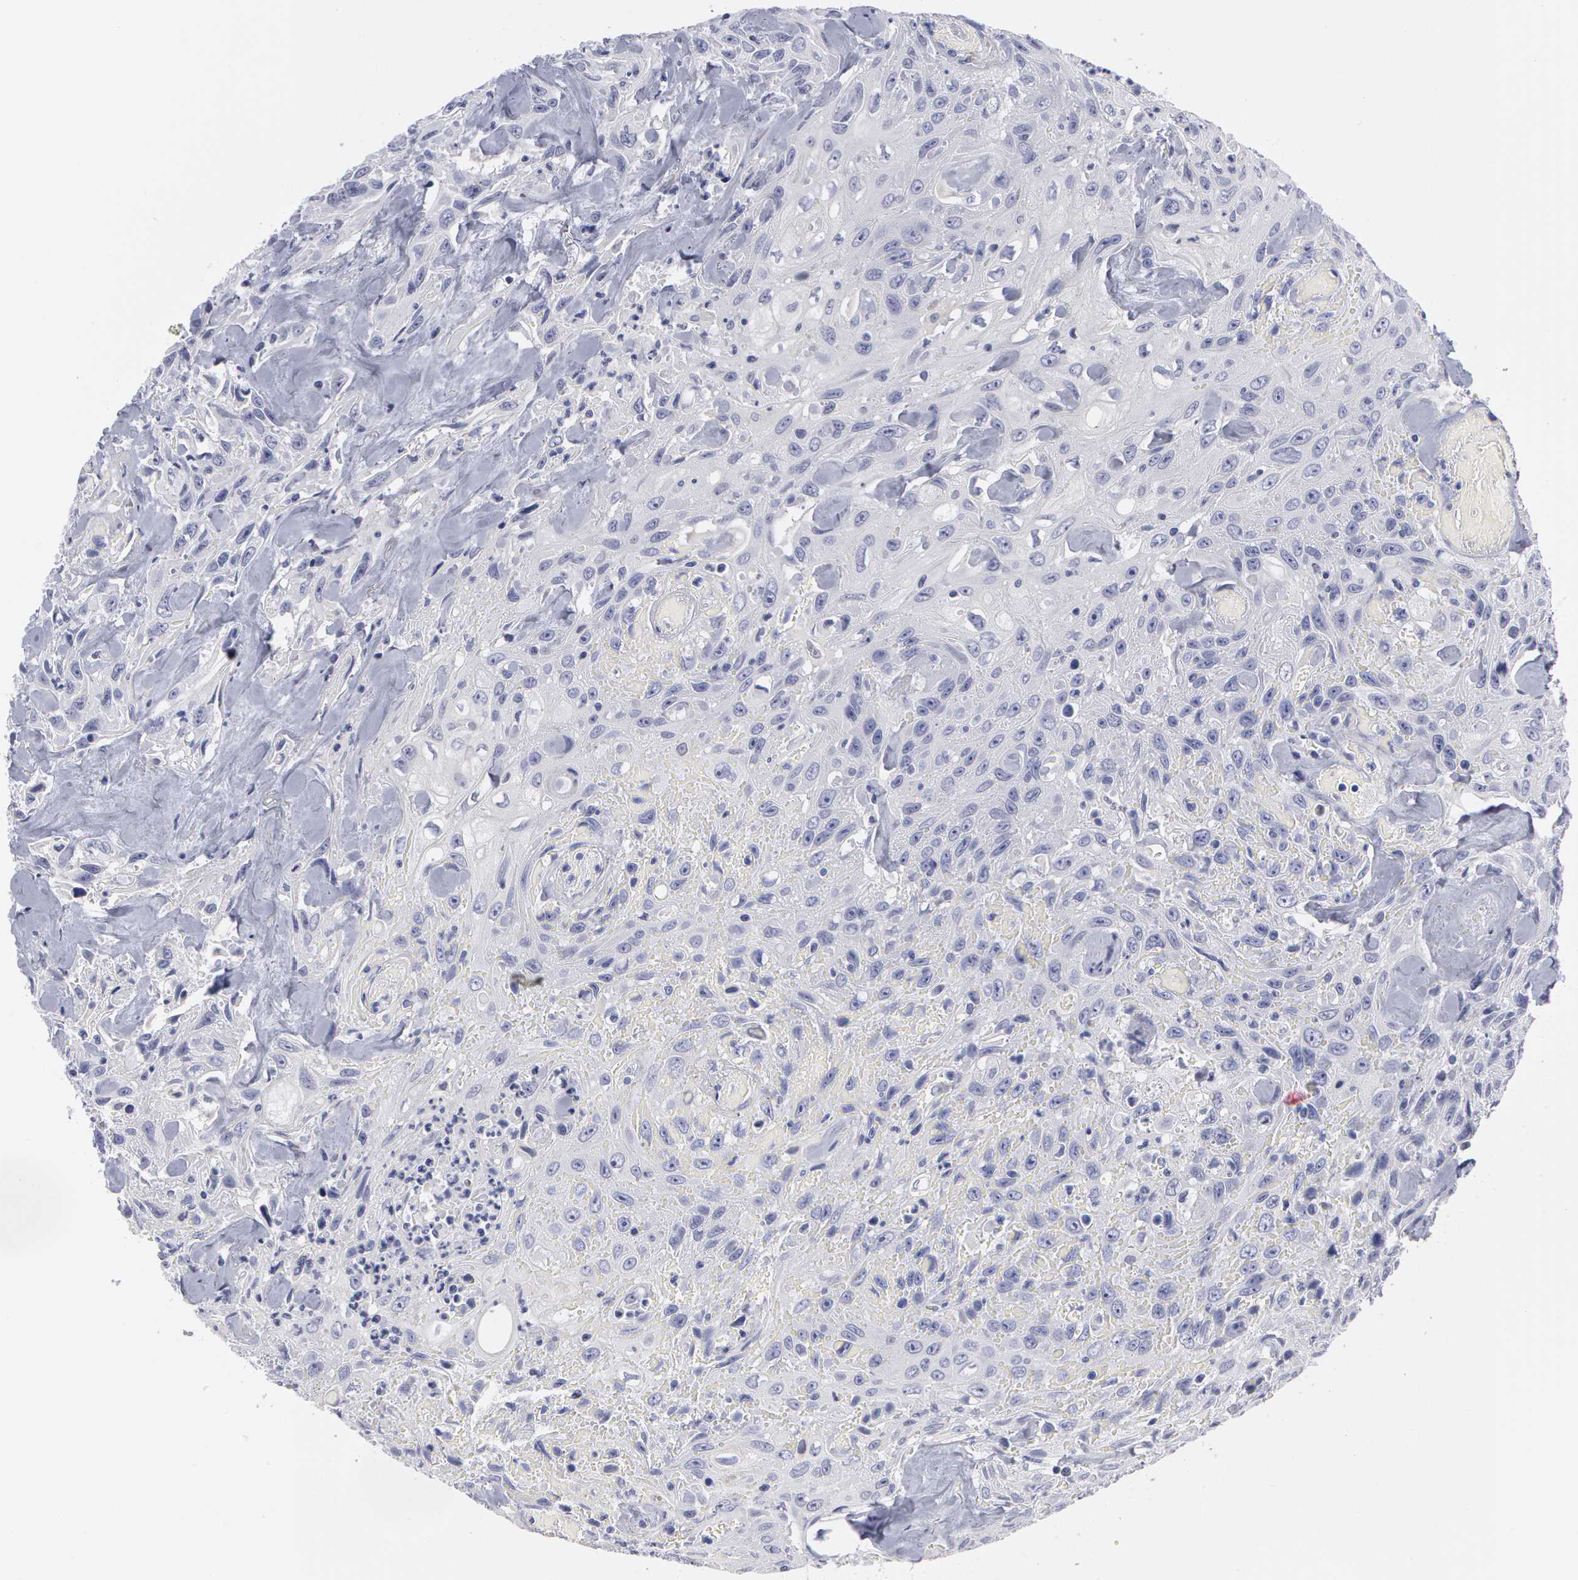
{"staining": {"intensity": "negative", "quantity": "none", "location": "none"}, "tissue": "urothelial cancer", "cell_type": "Tumor cells", "image_type": "cancer", "snomed": [{"axis": "morphology", "description": "Urothelial carcinoma, High grade"}, {"axis": "topography", "description": "Urinary bladder"}], "caption": "The image exhibits no staining of tumor cells in urothelial cancer.", "gene": "SMC1B", "patient": {"sex": "female", "age": 84}}